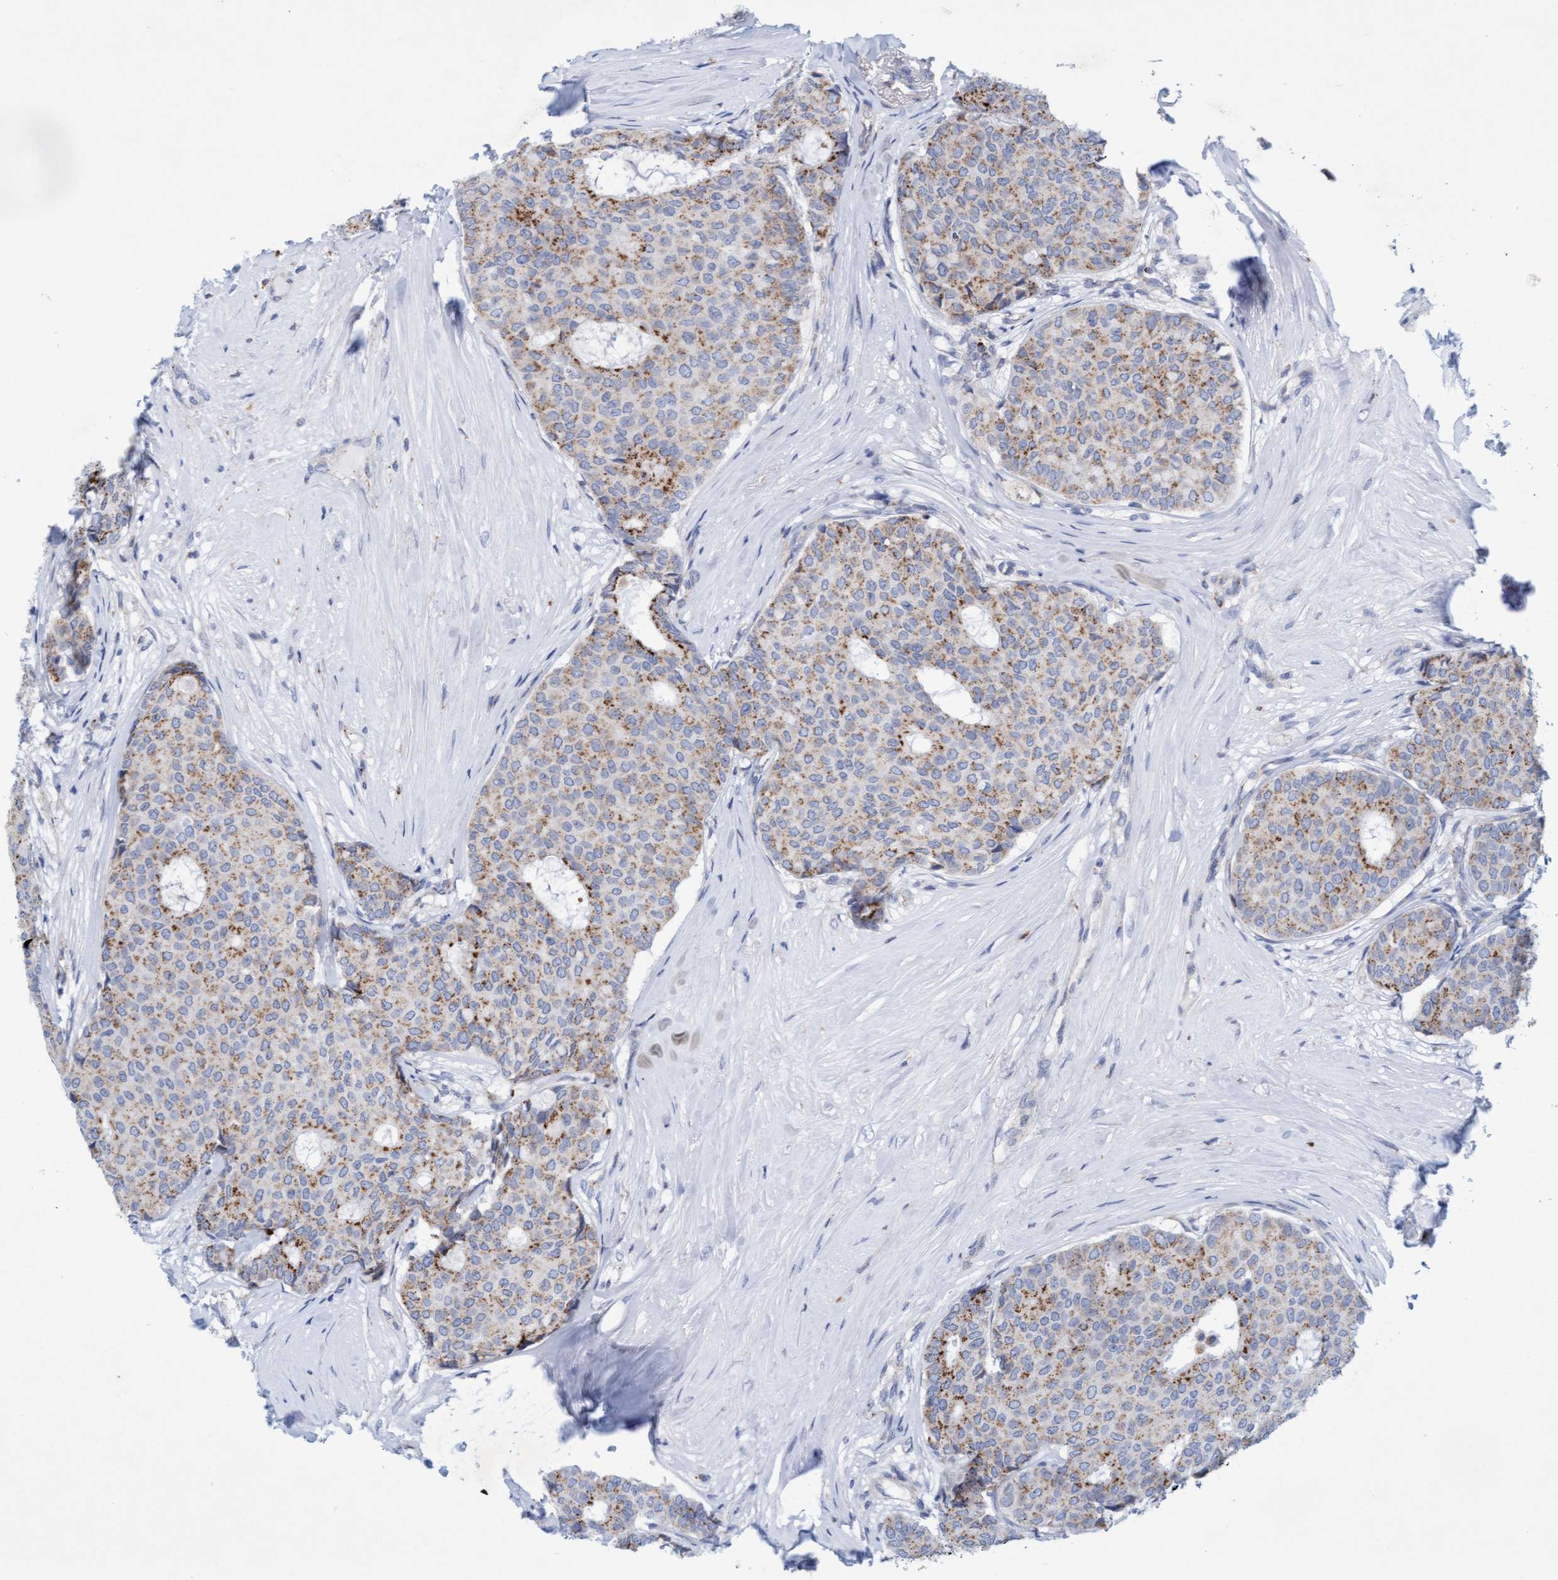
{"staining": {"intensity": "moderate", "quantity": ">75%", "location": "cytoplasmic/membranous"}, "tissue": "breast cancer", "cell_type": "Tumor cells", "image_type": "cancer", "snomed": [{"axis": "morphology", "description": "Duct carcinoma"}, {"axis": "topography", "description": "Breast"}], "caption": "Tumor cells show medium levels of moderate cytoplasmic/membranous staining in approximately >75% of cells in breast cancer.", "gene": "SGSH", "patient": {"sex": "female", "age": 75}}